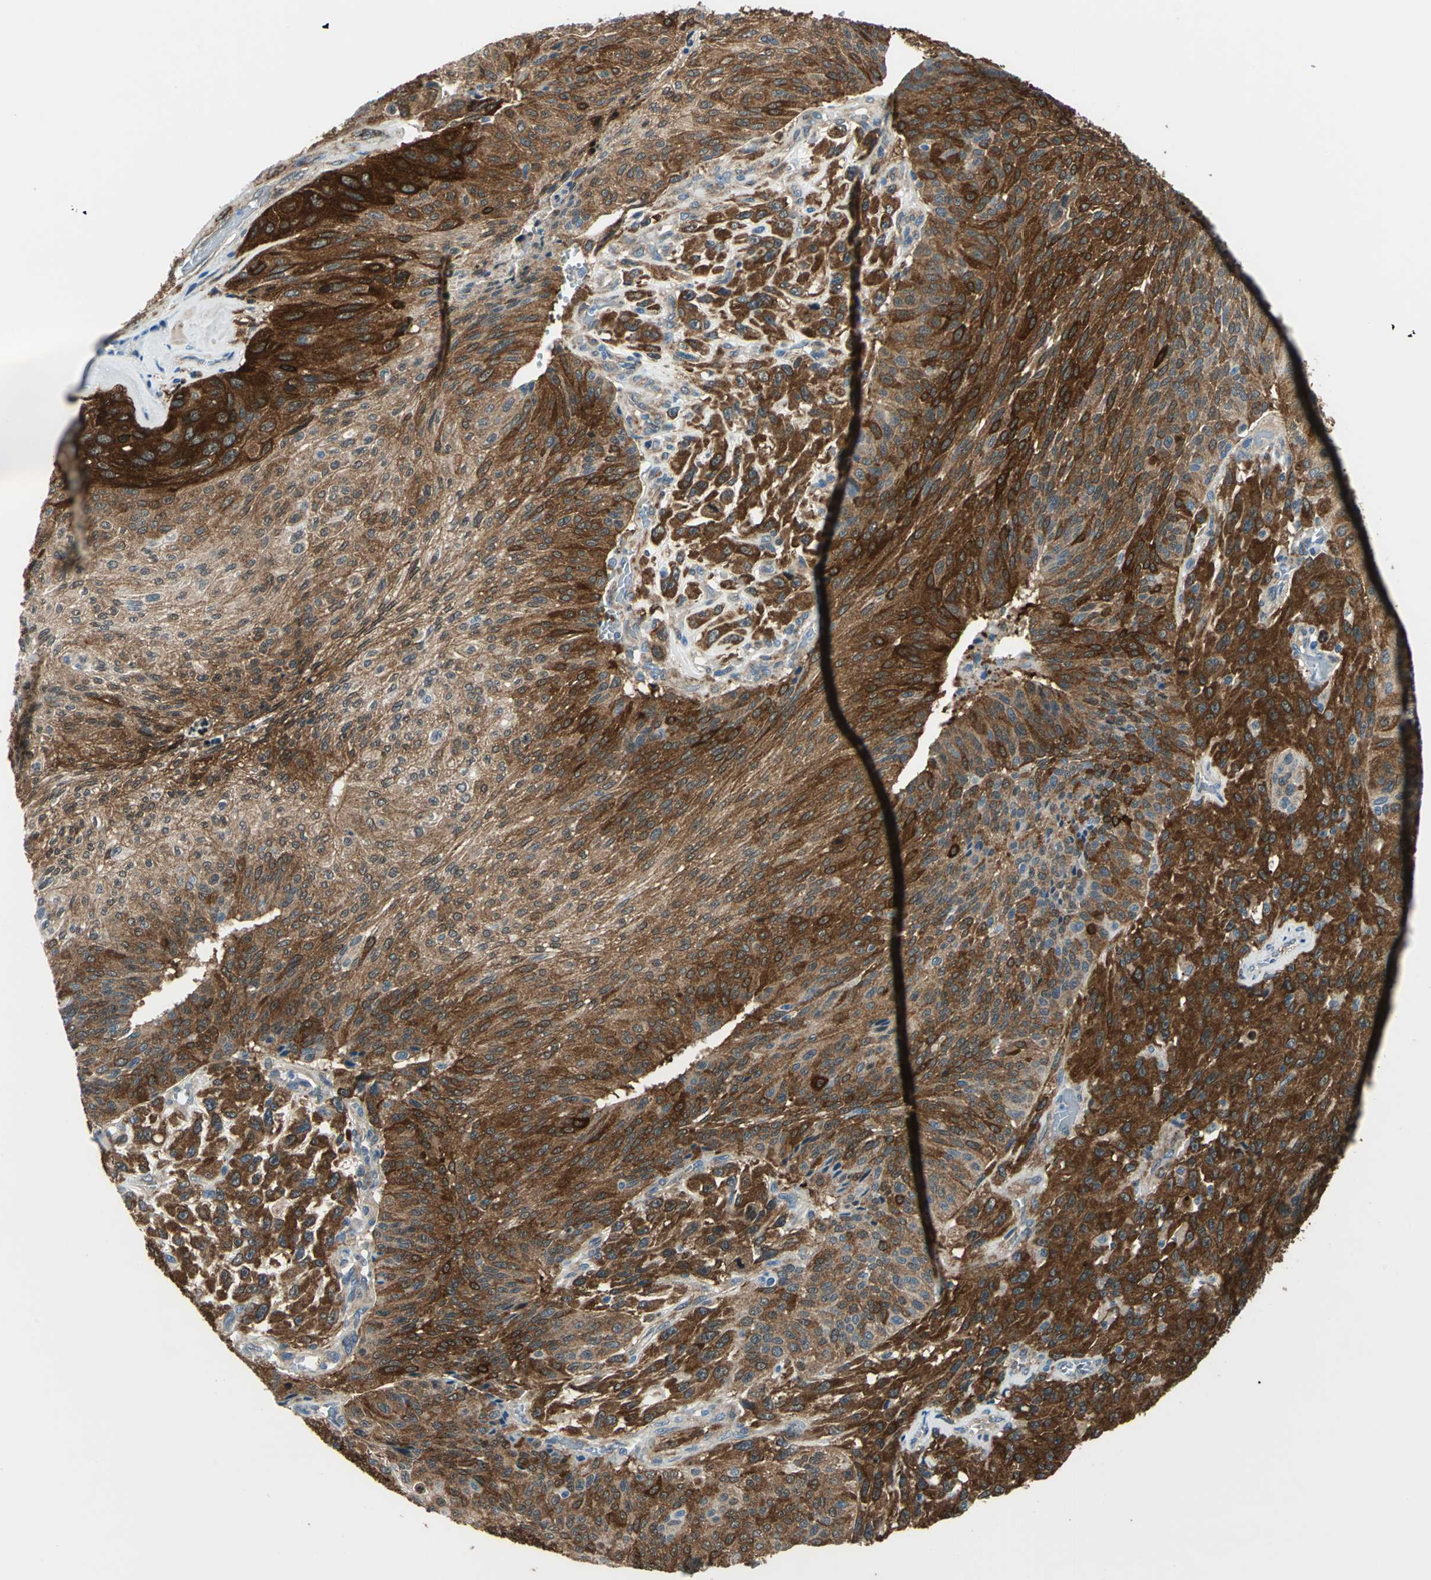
{"staining": {"intensity": "strong", "quantity": ">75%", "location": "cytoplasmic/membranous"}, "tissue": "urothelial cancer", "cell_type": "Tumor cells", "image_type": "cancer", "snomed": [{"axis": "morphology", "description": "Urothelial carcinoma, High grade"}, {"axis": "topography", "description": "Urinary bladder"}], "caption": "Tumor cells display high levels of strong cytoplasmic/membranous staining in about >75% of cells in high-grade urothelial carcinoma.", "gene": "HSPB1", "patient": {"sex": "male", "age": 66}}